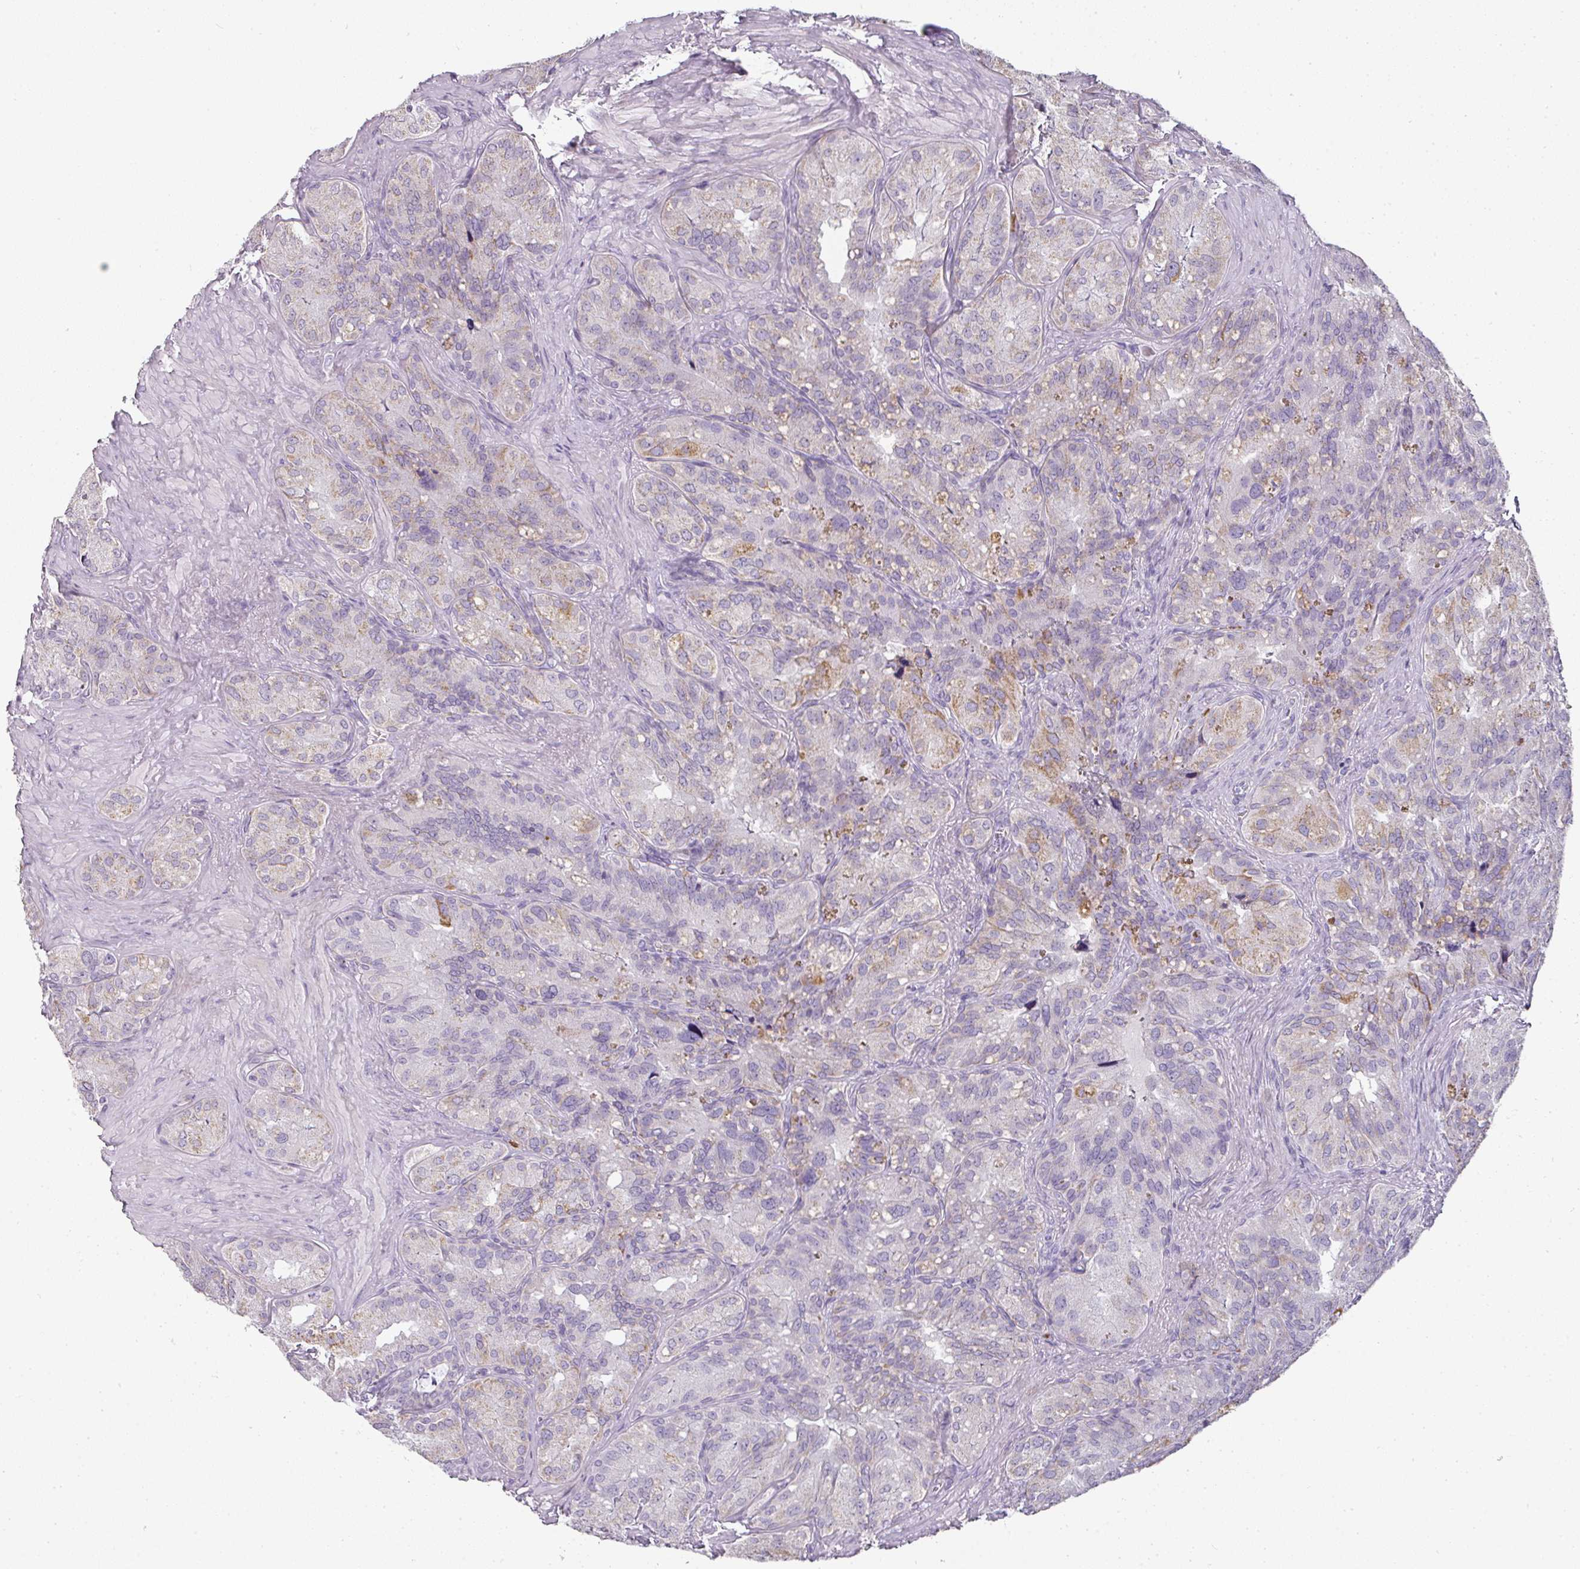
{"staining": {"intensity": "moderate", "quantity": "<25%", "location": "cytoplasmic/membranous"}, "tissue": "seminal vesicle", "cell_type": "Glandular cells", "image_type": "normal", "snomed": [{"axis": "morphology", "description": "Normal tissue, NOS"}, {"axis": "topography", "description": "Seminal veicle"}], "caption": "The photomicrograph demonstrates staining of unremarkable seminal vesicle, revealing moderate cytoplasmic/membranous protein expression (brown color) within glandular cells. (DAB (3,3'-diaminobenzidine) = brown stain, brightfield microscopy at high magnification).", "gene": "CAMP", "patient": {"sex": "male", "age": 69}}